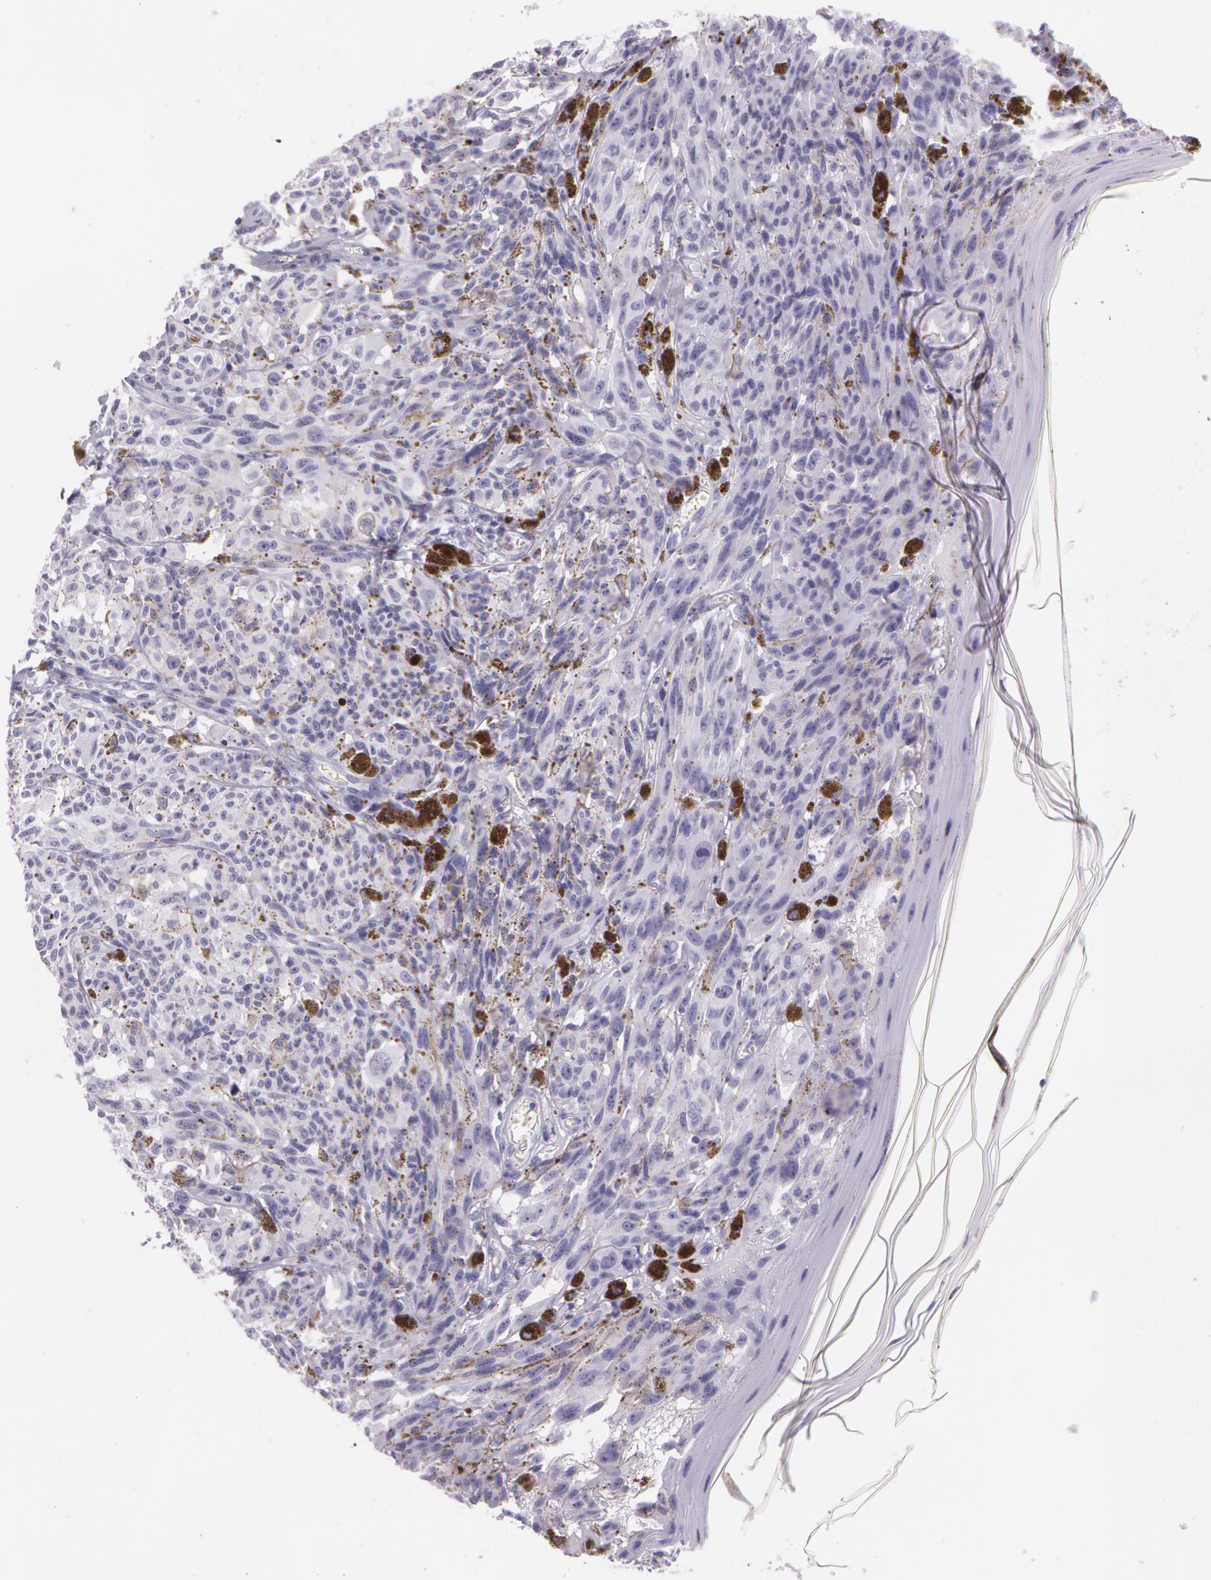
{"staining": {"intensity": "negative", "quantity": "none", "location": "none"}, "tissue": "melanoma", "cell_type": "Tumor cells", "image_type": "cancer", "snomed": [{"axis": "morphology", "description": "Malignant melanoma, NOS"}, {"axis": "topography", "description": "Skin"}], "caption": "Tumor cells are negative for protein expression in human malignant melanoma. The staining was performed using DAB to visualize the protein expression in brown, while the nuclei were stained in blue with hematoxylin (Magnification: 20x).", "gene": "SNCG", "patient": {"sex": "female", "age": 72}}